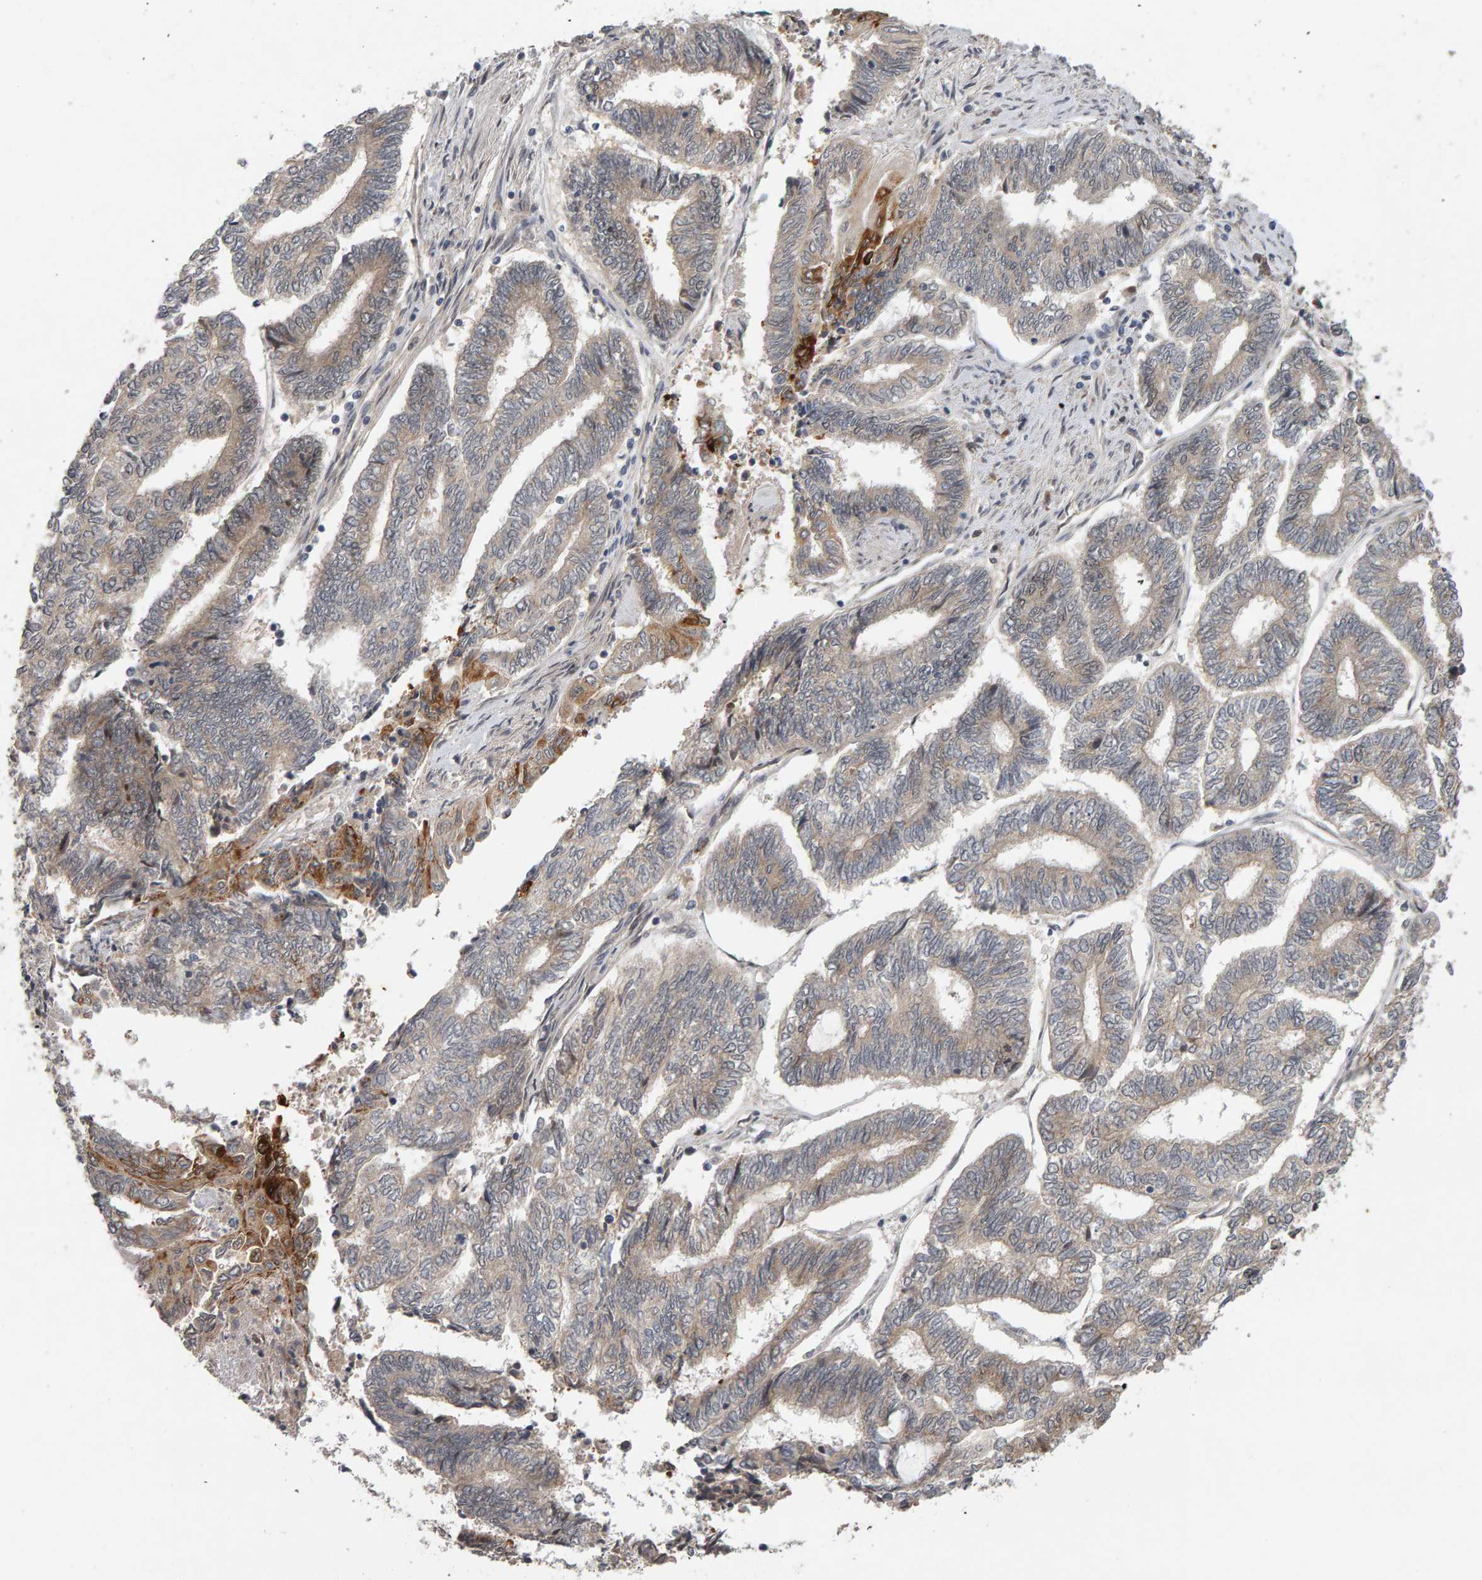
{"staining": {"intensity": "moderate", "quantity": "<25%", "location": "cytoplasmic/membranous"}, "tissue": "endometrial cancer", "cell_type": "Tumor cells", "image_type": "cancer", "snomed": [{"axis": "morphology", "description": "Adenocarcinoma, NOS"}, {"axis": "topography", "description": "Uterus"}, {"axis": "topography", "description": "Endometrium"}], "caption": "Endometrial adenocarcinoma tissue demonstrates moderate cytoplasmic/membranous positivity in approximately <25% of tumor cells", "gene": "CDCA5", "patient": {"sex": "female", "age": 70}}